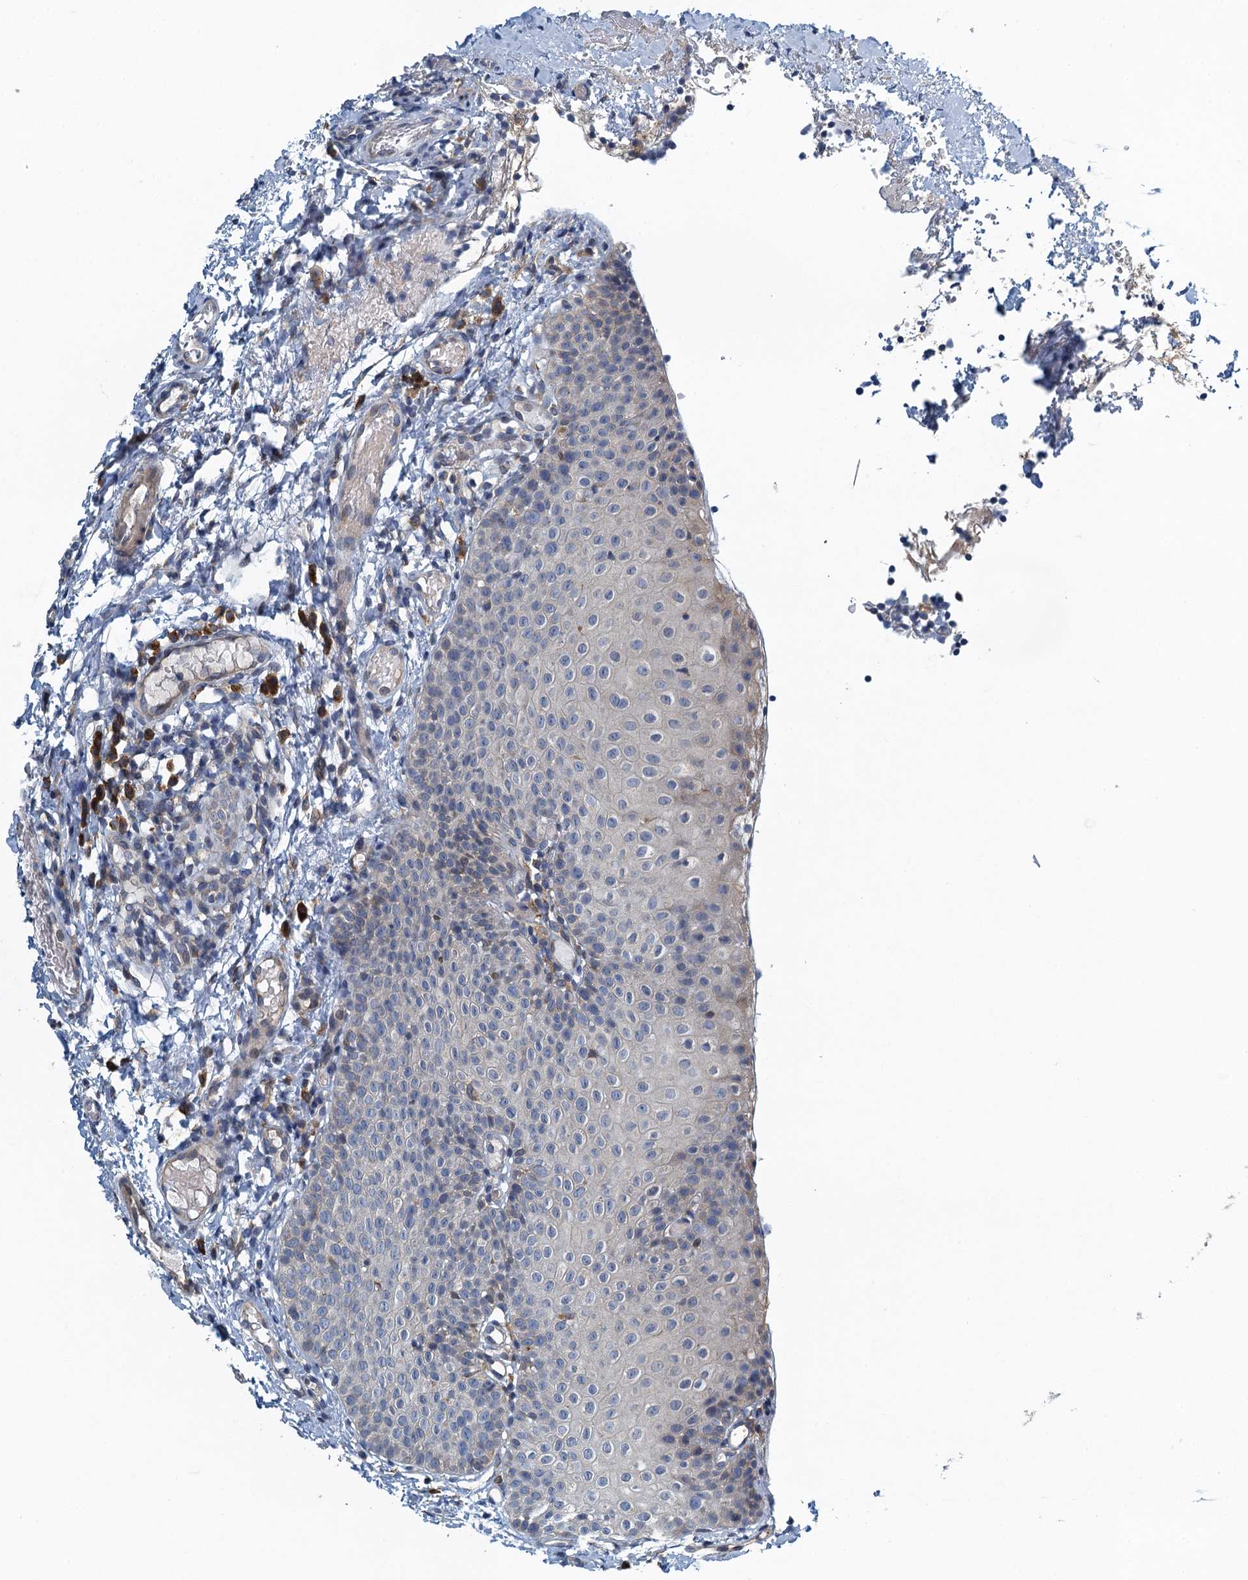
{"staining": {"intensity": "negative", "quantity": "none", "location": "none"}, "tissue": "tonsil", "cell_type": "Germinal center cells", "image_type": "normal", "snomed": [{"axis": "morphology", "description": "Normal tissue, NOS"}, {"axis": "topography", "description": "Tonsil"}], "caption": "High power microscopy micrograph of an immunohistochemistry (IHC) photomicrograph of benign tonsil, revealing no significant positivity in germinal center cells.", "gene": "ALG2", "patient": {"sex": "female", "age": 19}}